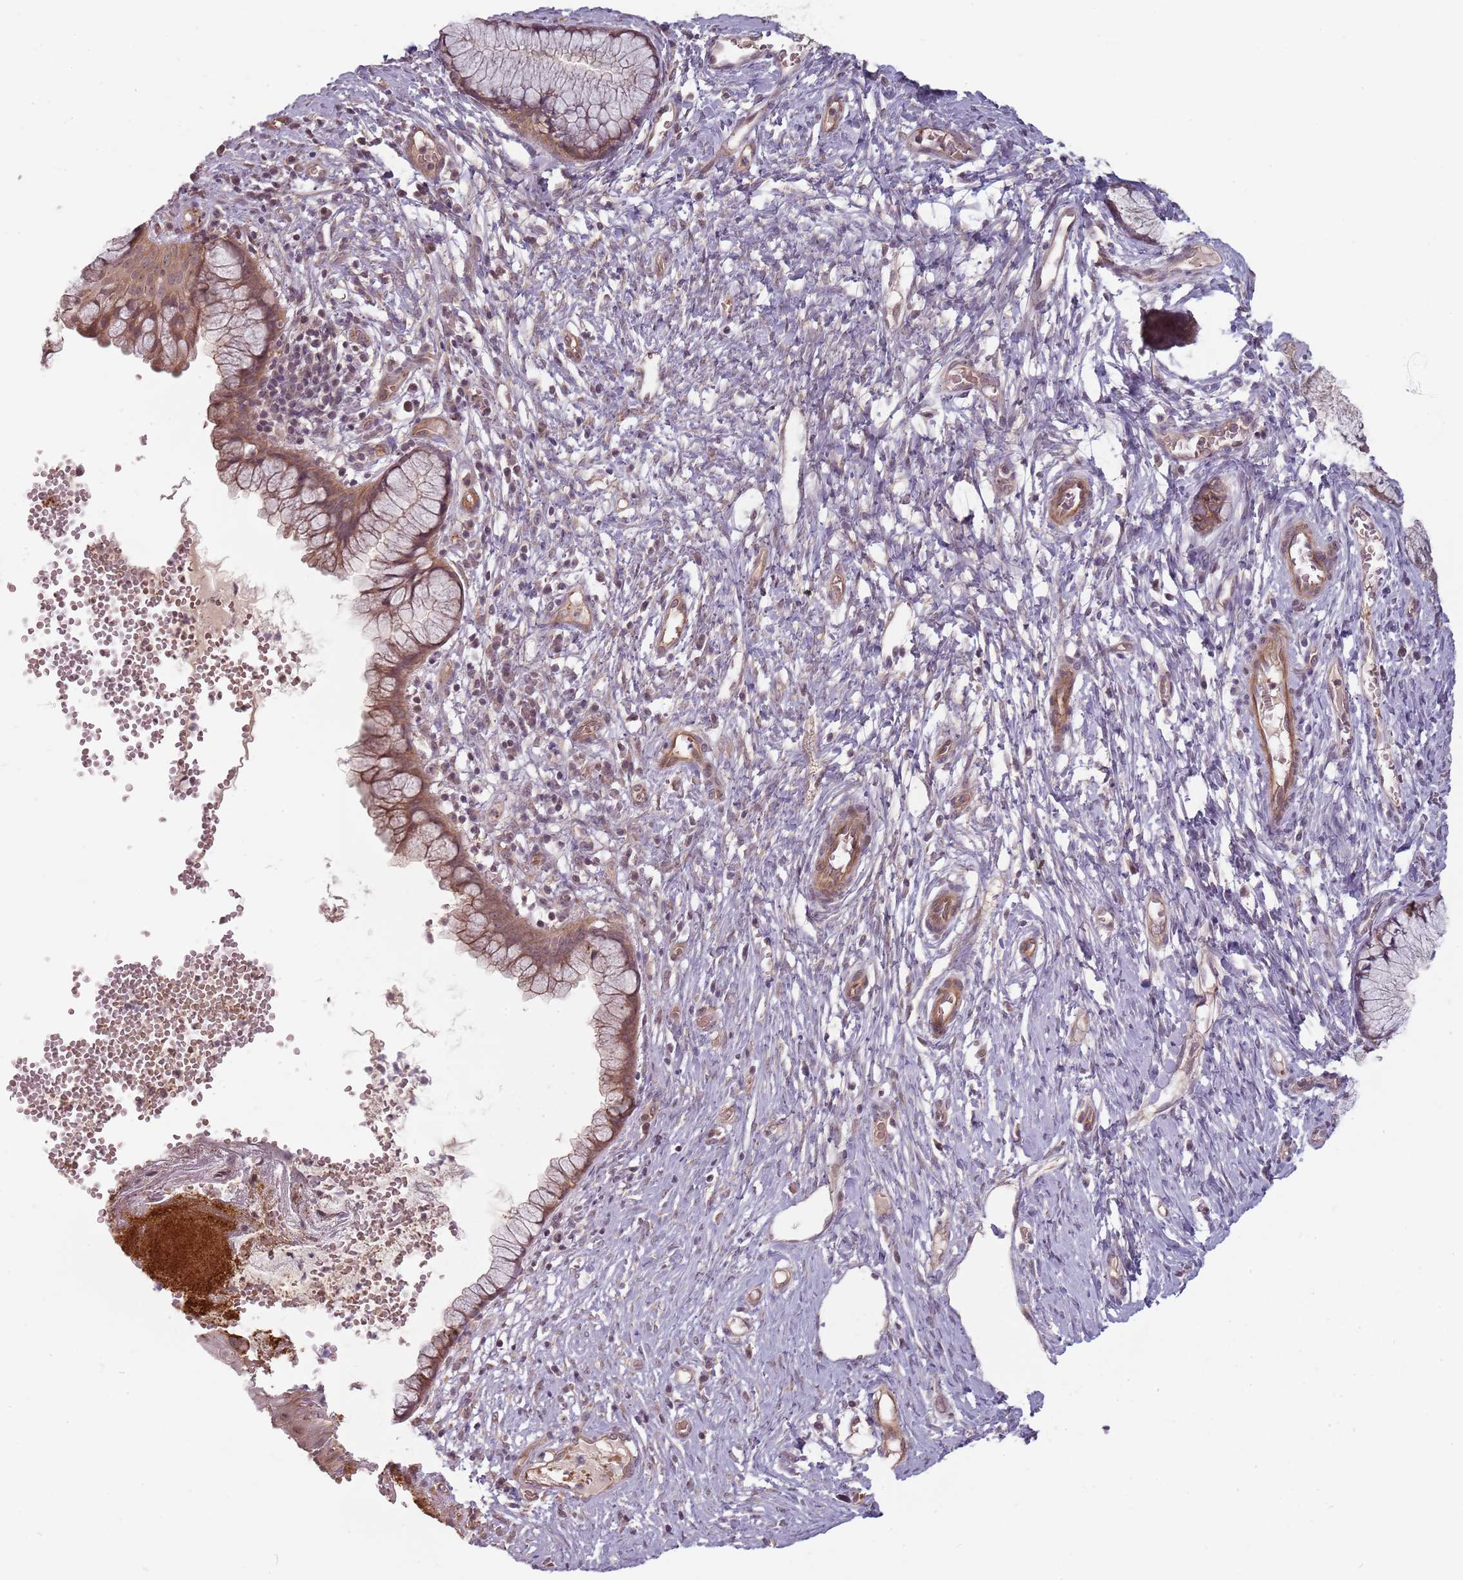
{"staining": {"intensity": "moderate", "quantity": ">75%", "location": "cytoplasmic/membranous"}, "tissue": "cervix", "cell_type": "Glandular cells", "image_type": "normal", "snomed": [{"axis": "morphology", "description": "Normal tissue, NOS"}, {"axis": "topography", "description": "Cervix"}], "caption": "This histopathology image shows immunohistochemistry staining of benign human cervix, with medium moderate cytoplasmic/membranous positivity in approximately >75% of glandular cells.", "gene": "PPP1R14C", "patient": {"sex": "female", "age": 42}}